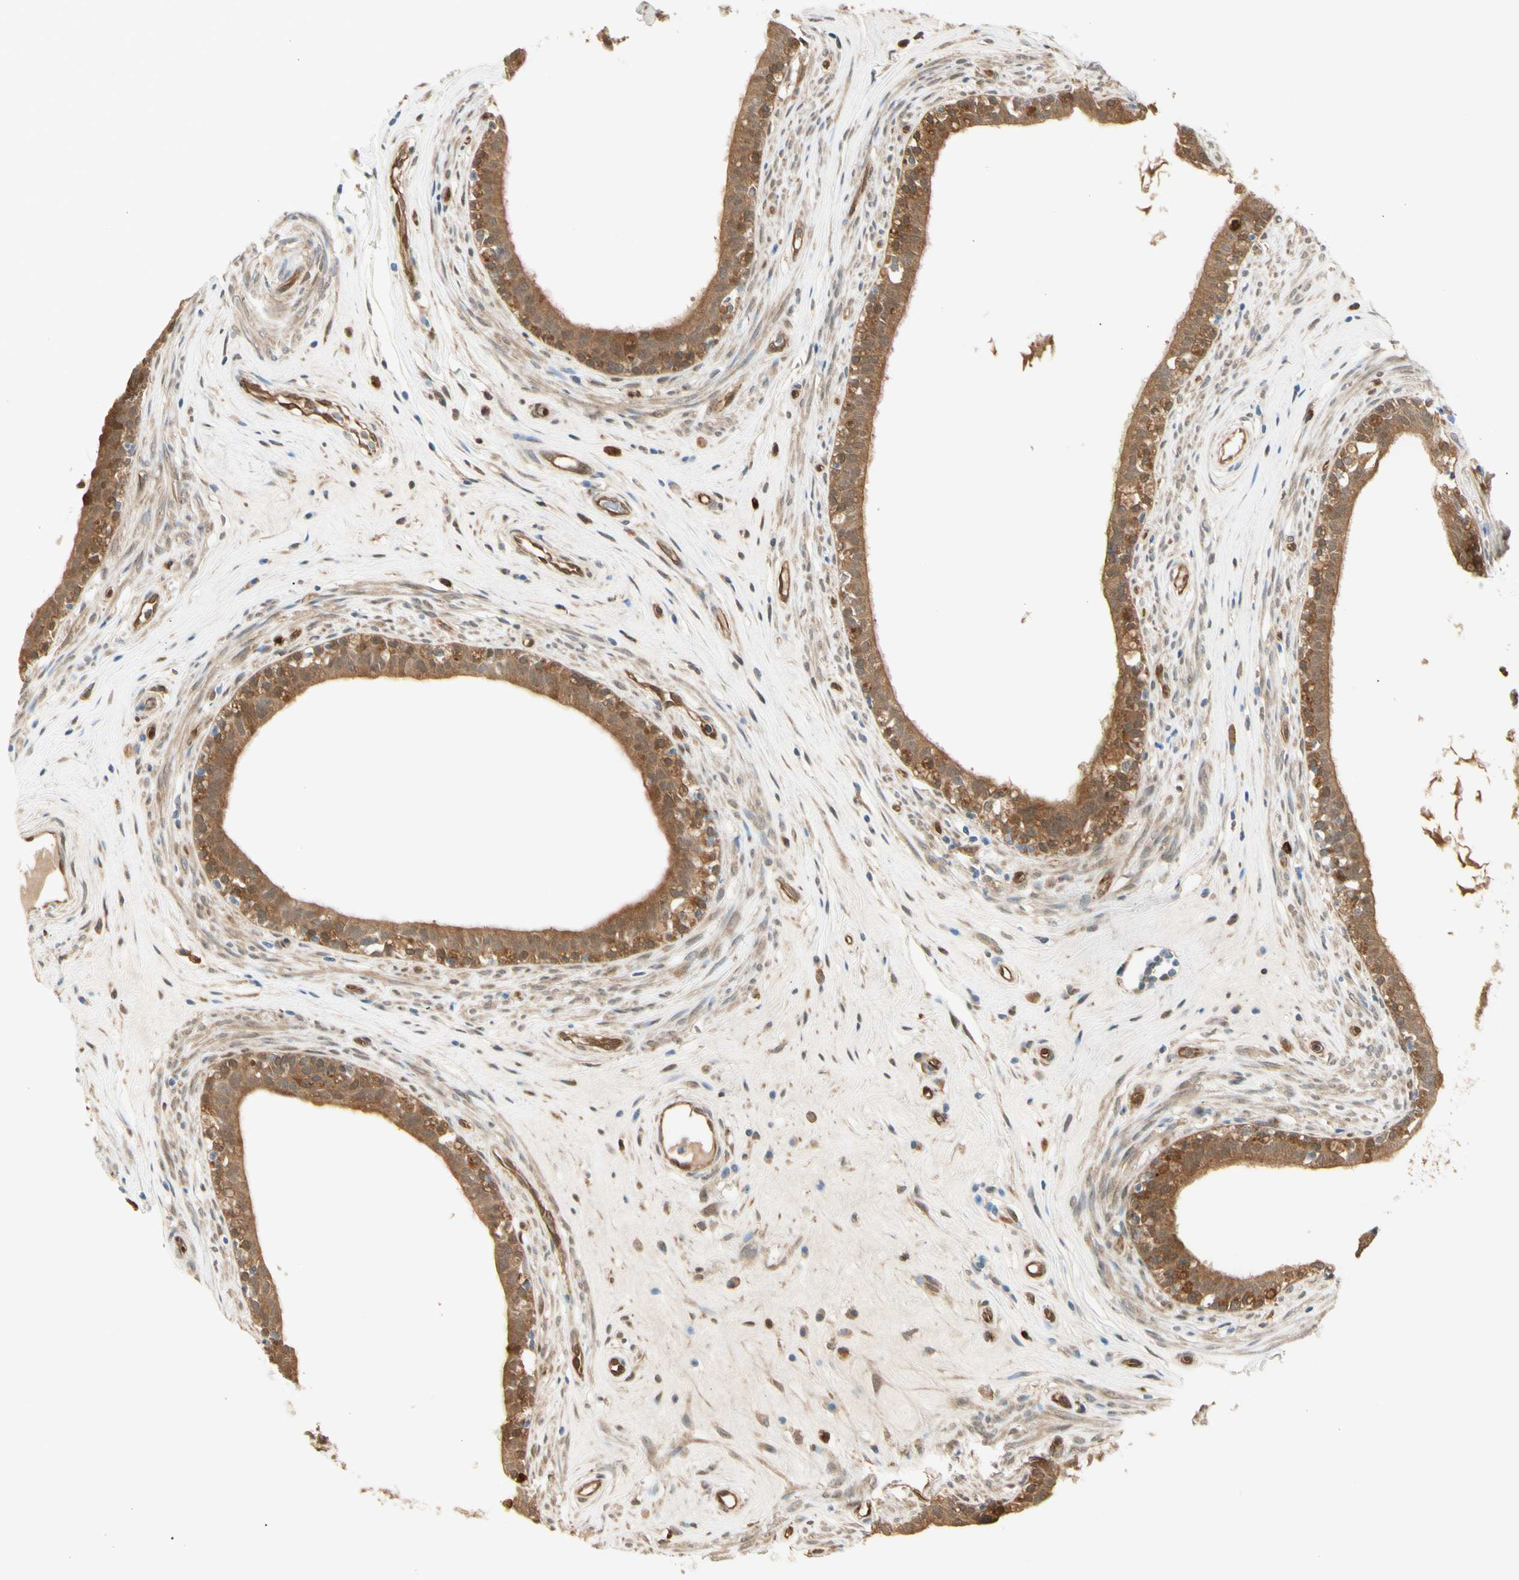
{"staining": {"intensity": "moderate", "quantity": ">75%", "location": "cytoplasmic/membranous"}, "tissue": "epididymis", "cell_type": "Glandular cells", "image_type": "normal", "snomed": [{"axis": "morphology", "description": "Normal tissue, NOS"}, {"axis": "morphology", "description": "Inflammation, NOS"}, {"axis": "topography", "description": "Epididymis"}], "caption": "High-power microscopy captured an IHC image of unremarkable epididymis, revealing moderate cytoplasmic/membranous staining in about >75% of glandular cells.", "gene": "SERPINB6", "patient": {"sex": "male", "age": 84}}